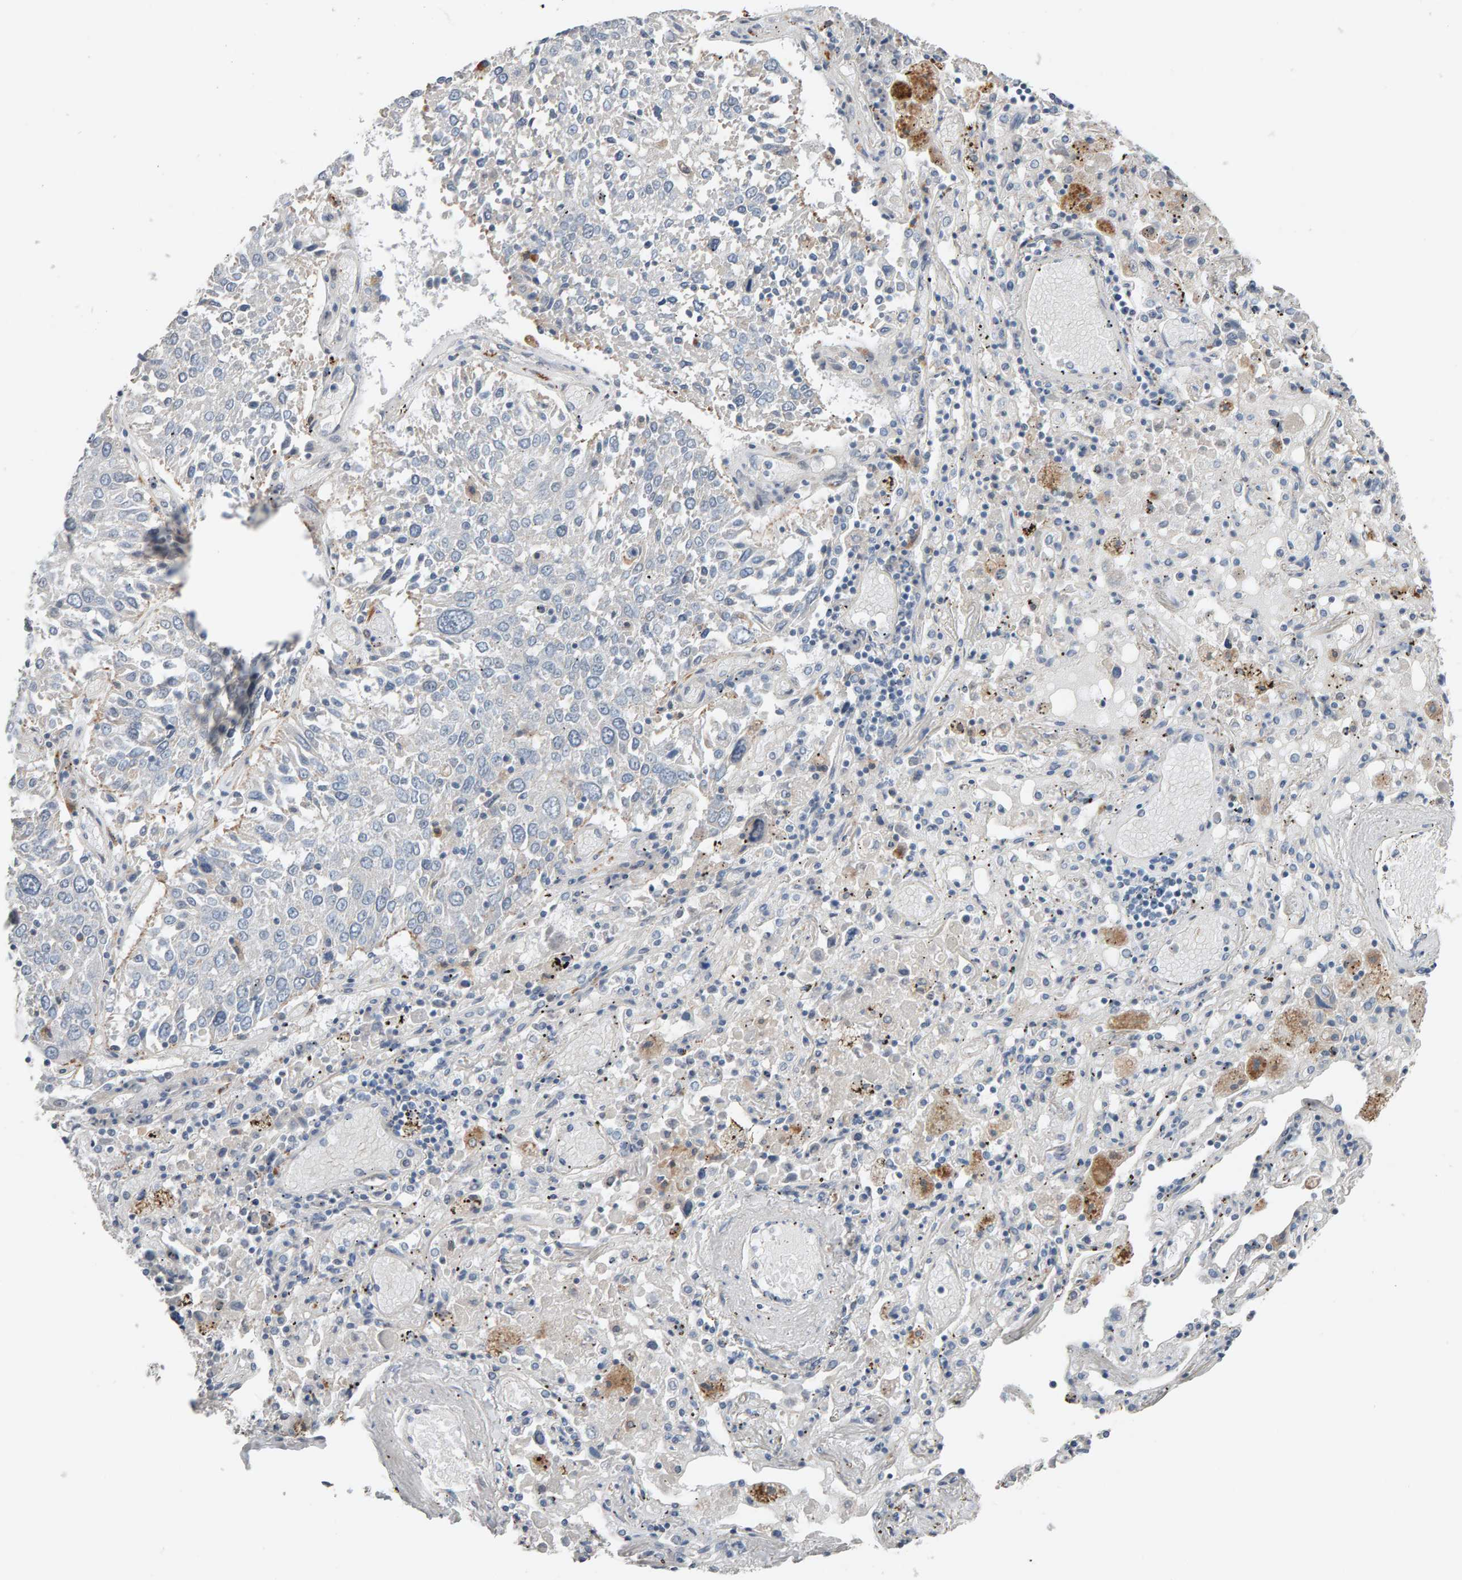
{"staining": {"intensity": "negative", "quantity": "none", "location": "none"}, "tissue": "lung cancer", "cell_type": "Tumor cells", "image_type": "cancer", "snomed": [{"axis": "morphology", "description": "Squamous cell carcinoma, NOS"}, {"axis": "topography", "description": "Lung"}], "caption": "The image reveals no significant positivity in tumor cells of lung squamous cell carcinoma.", "gene": "IPPK", "patient": {"sex": "male", "age": 65}}